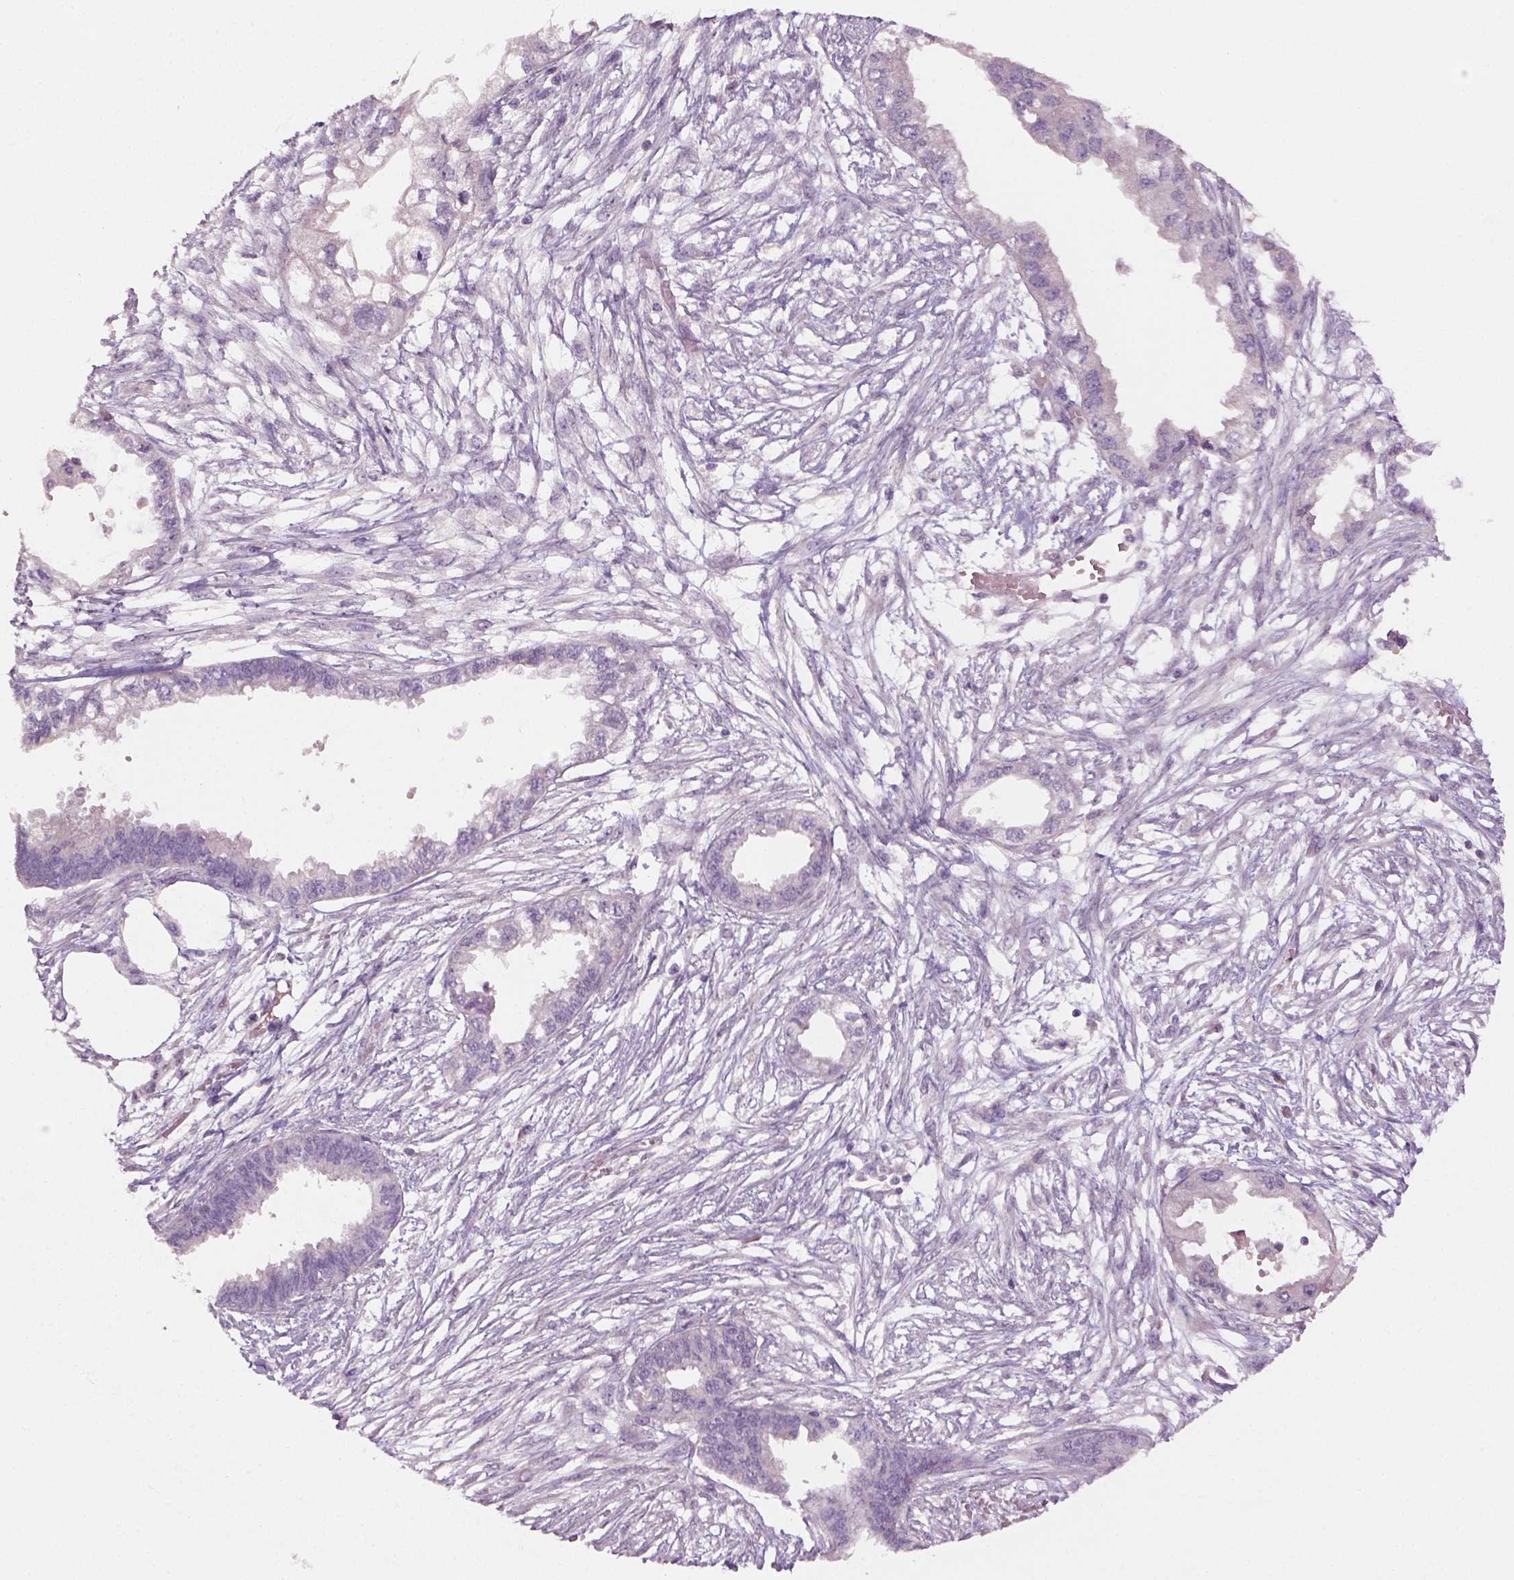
{"staining": {"intensity": "negative", "quantity": "none", "location": "none"}, "tissue": "endometrial cancer", "cell_type": "Tumor cells", "image_type": "cancer", "snomed": [{"axis": "morphology", "description": "Adenocarcinoma, NOS"}, {"axis": "morphology", "description": "Adenocarcinoma, metastatic, NOS"}, {"axis": "topography", "description": "Adipose tissue"}, {"axis": "topography", "description": "Endometrium"}], "caption": "Tumor cells show no significant protein staining in endometrial cancer.", "gene": "GFI1B", "patient": {"sex": "female", "age": 67}}